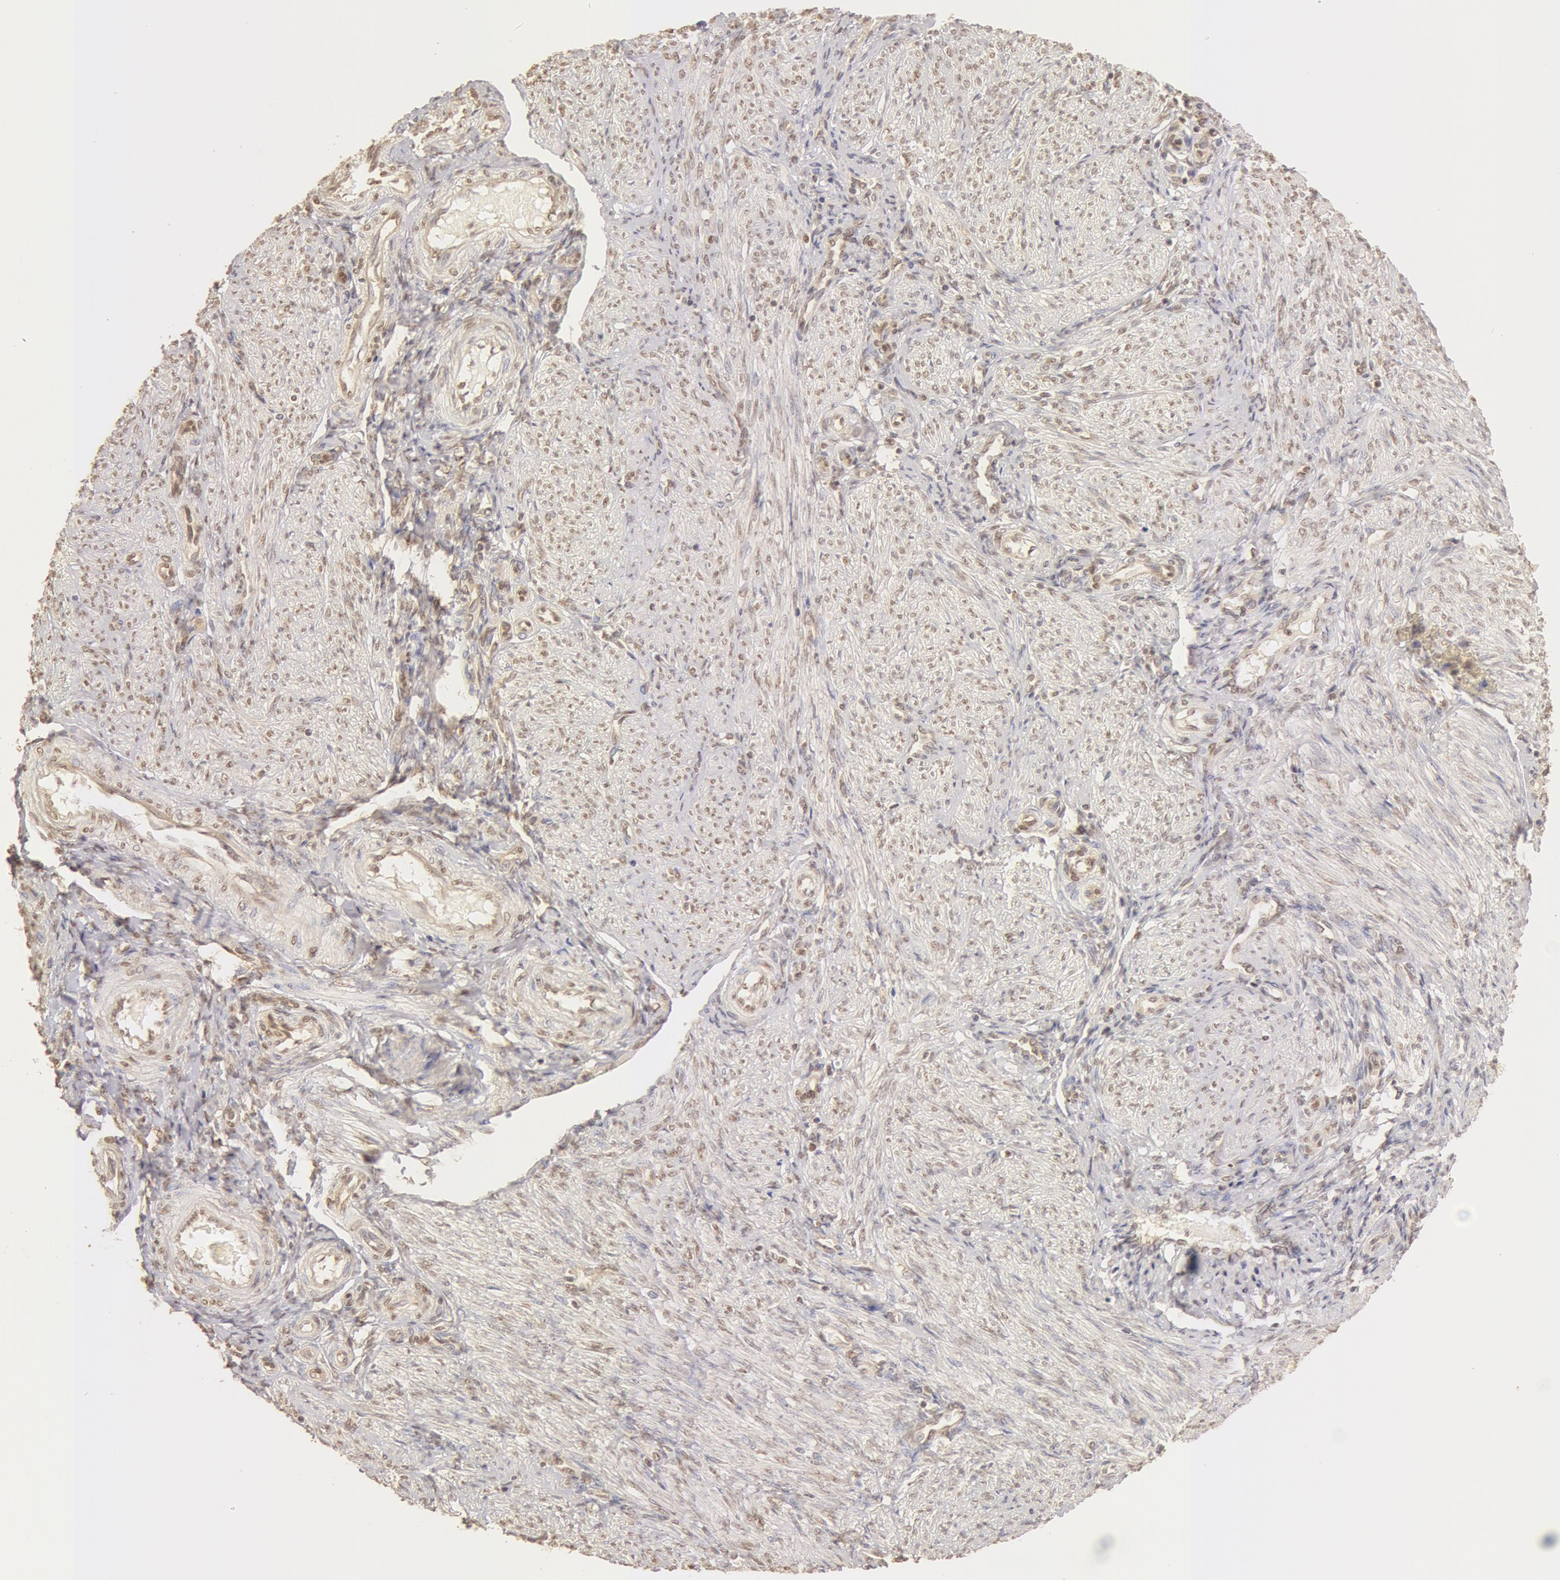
{"staining": {"intensity": "weak", "quantity": "25%-75%", "location": "nuclear"}, "tissue": "endometrium", "cell_type": "Cells in endometrial stroma", "image_type": "normal", "snomed": [{"axis": "morphology", "description": "Normal tissue, NOS"}, {"axis": "topography", "description": "Endometrium"}], "caption": "Protein staining displays weak nuclear staining in approximately 25%-75% of cells in endometrial stroma in normal endometrium. Using DAB (brown) and hematoxylin (blue) stains, captured at high magnification using brightfield microscopy.", "gene": "SNRNP70", "patient": {"sex": "female", "age": 36}}